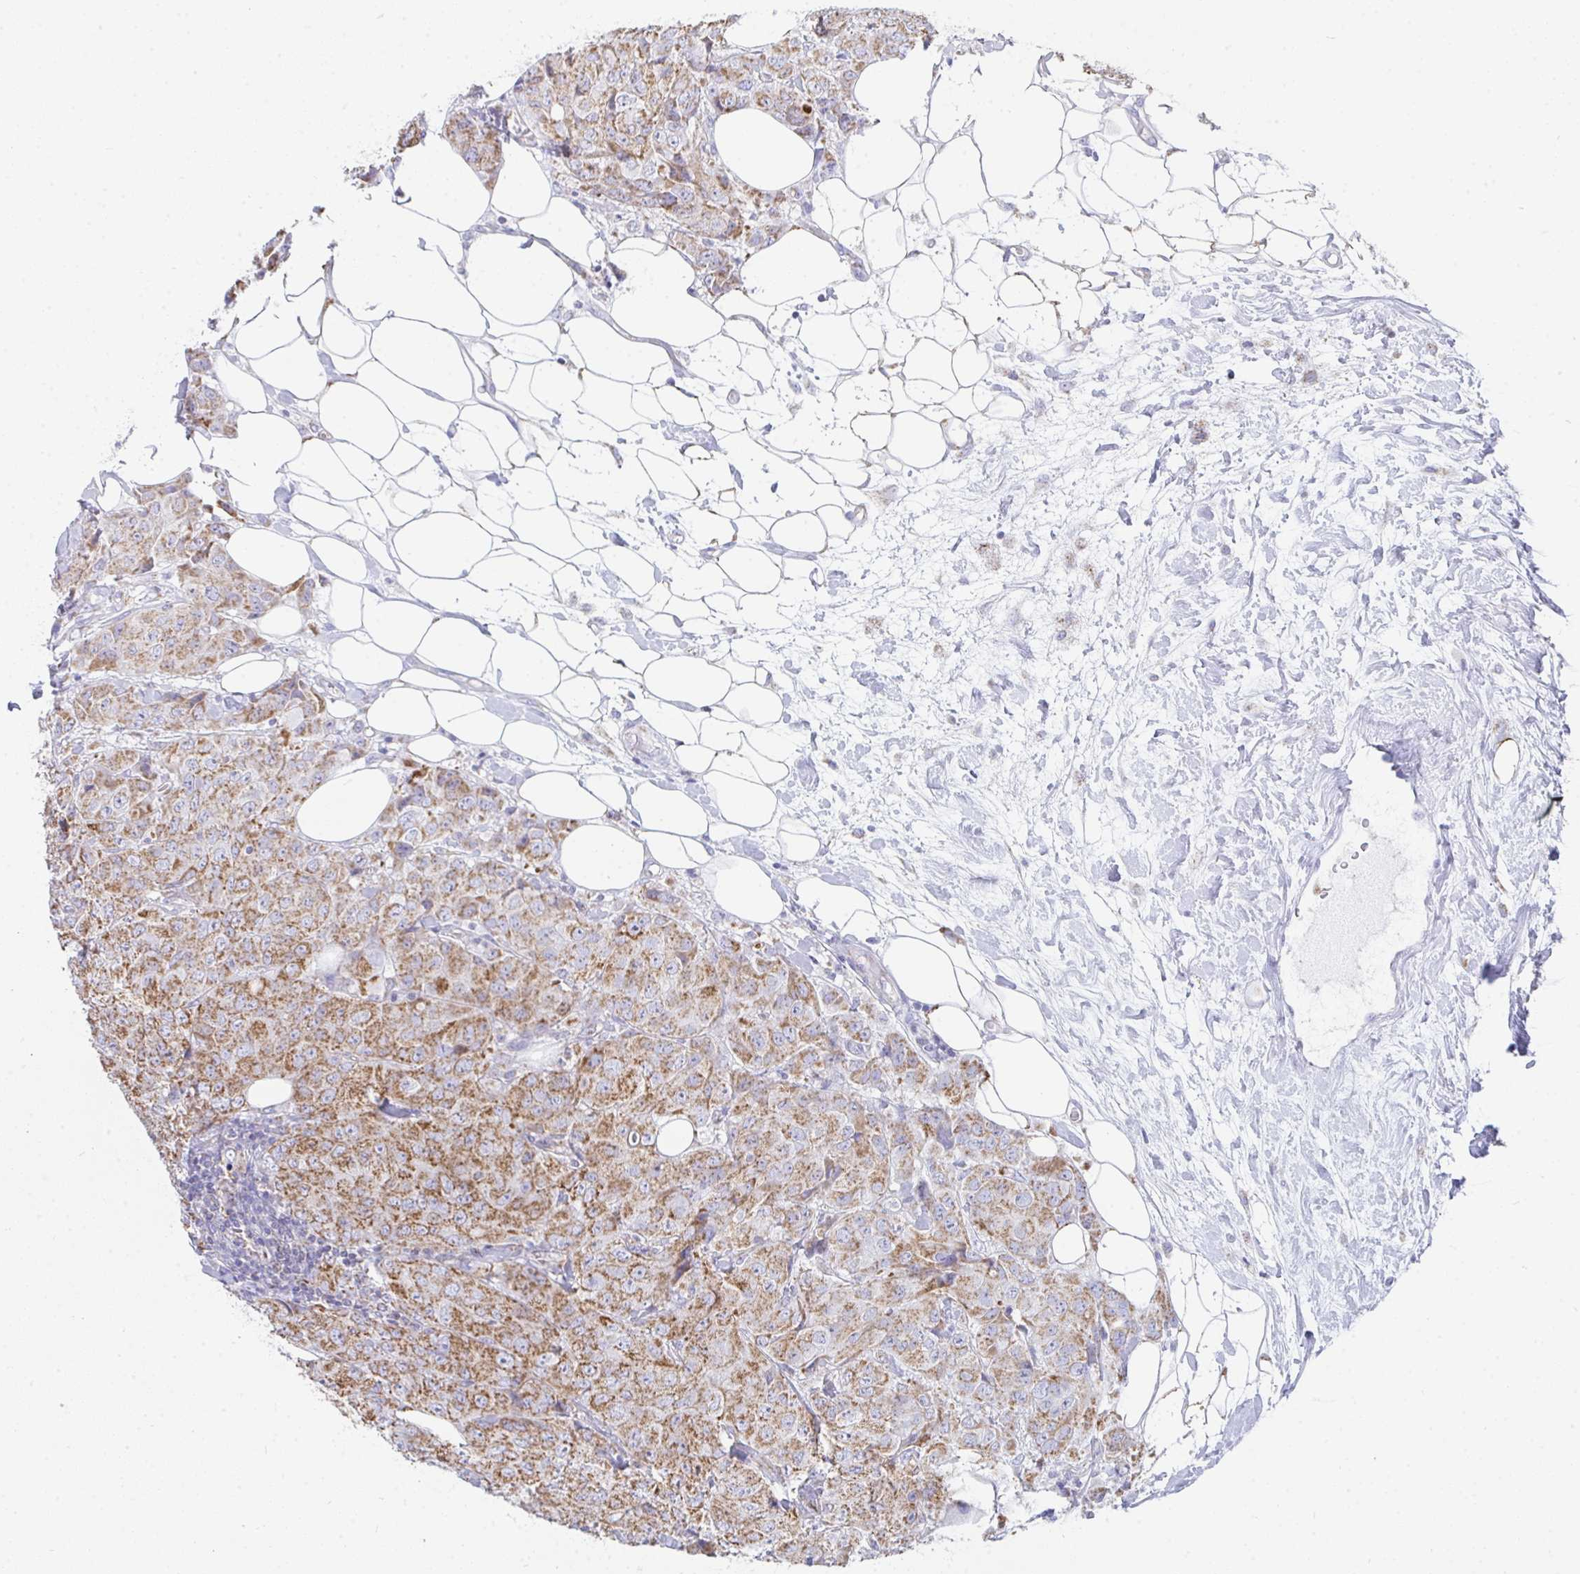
{"staining": {"intensity": "moderate", "quantity": ">75%", "location": "cytoplasmic/membranous"}, "tissue": "breast cancer", "cell_type": "Tumor cells", "image_type": "cancer", "snomed": [{"axis": "morphology", "description": "Duct carcinoma"}, {"axis": "topography", "description": "Breast"}], "caption": "Immunohistochemical staining of human breast infiltrating ductal carcinoma exhibits medium levels of moderate cytoplasmic/membranous positivity in approximately >75% of tumor cells. (DAB (3,3'-diaminobenzidine) IHC with brightfield microscopy, high magnification).", "gene": "AIFM1", "patient": {"sex": "female", "age": 43}}